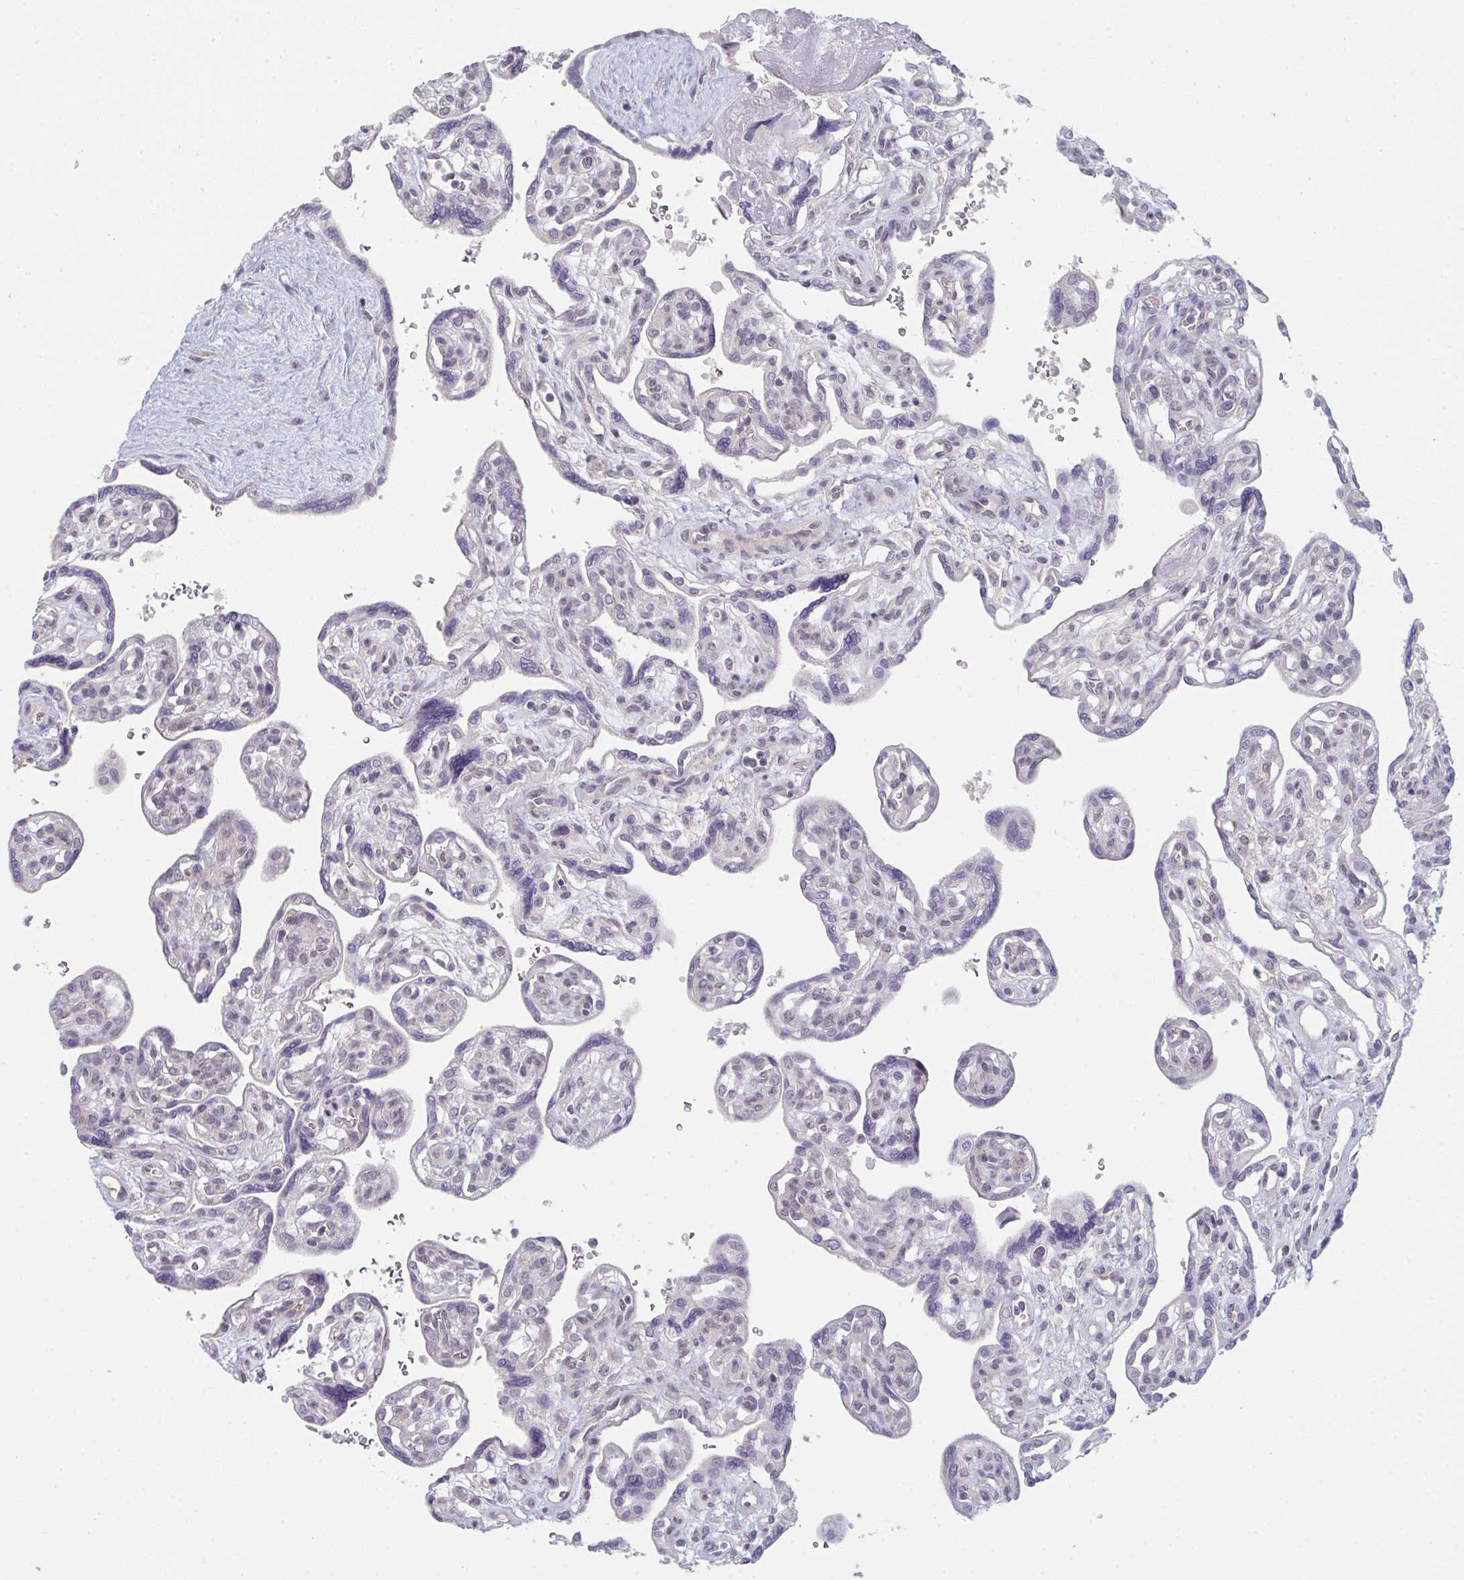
{"staining": {"intensity": "weak", "quantity": "<25%", "location": "nuclear"}, "tissue": "placenta", "cell_type": "Decidual cells", "image_type": "normal", "snomed": [{"axis": "morphology", "description": "Normal tissue, NOS"}, {"axis": "topography", "description": "Placenta"}], "caption": "High magnification brightfield microscopy of normal placenta stained with DAB (3,3'-diaminobenzidine) (brown) and counterstained with hematoxylin (blue): decidual cells show no significant staining. The staining is performed using DAB (3,3'-diaminobenzidine) brown chromogen with nuclei counter-stained in using hematoxylin.", "gene": "ZNF214", "patient": {"sex": "female", "age": 39}}